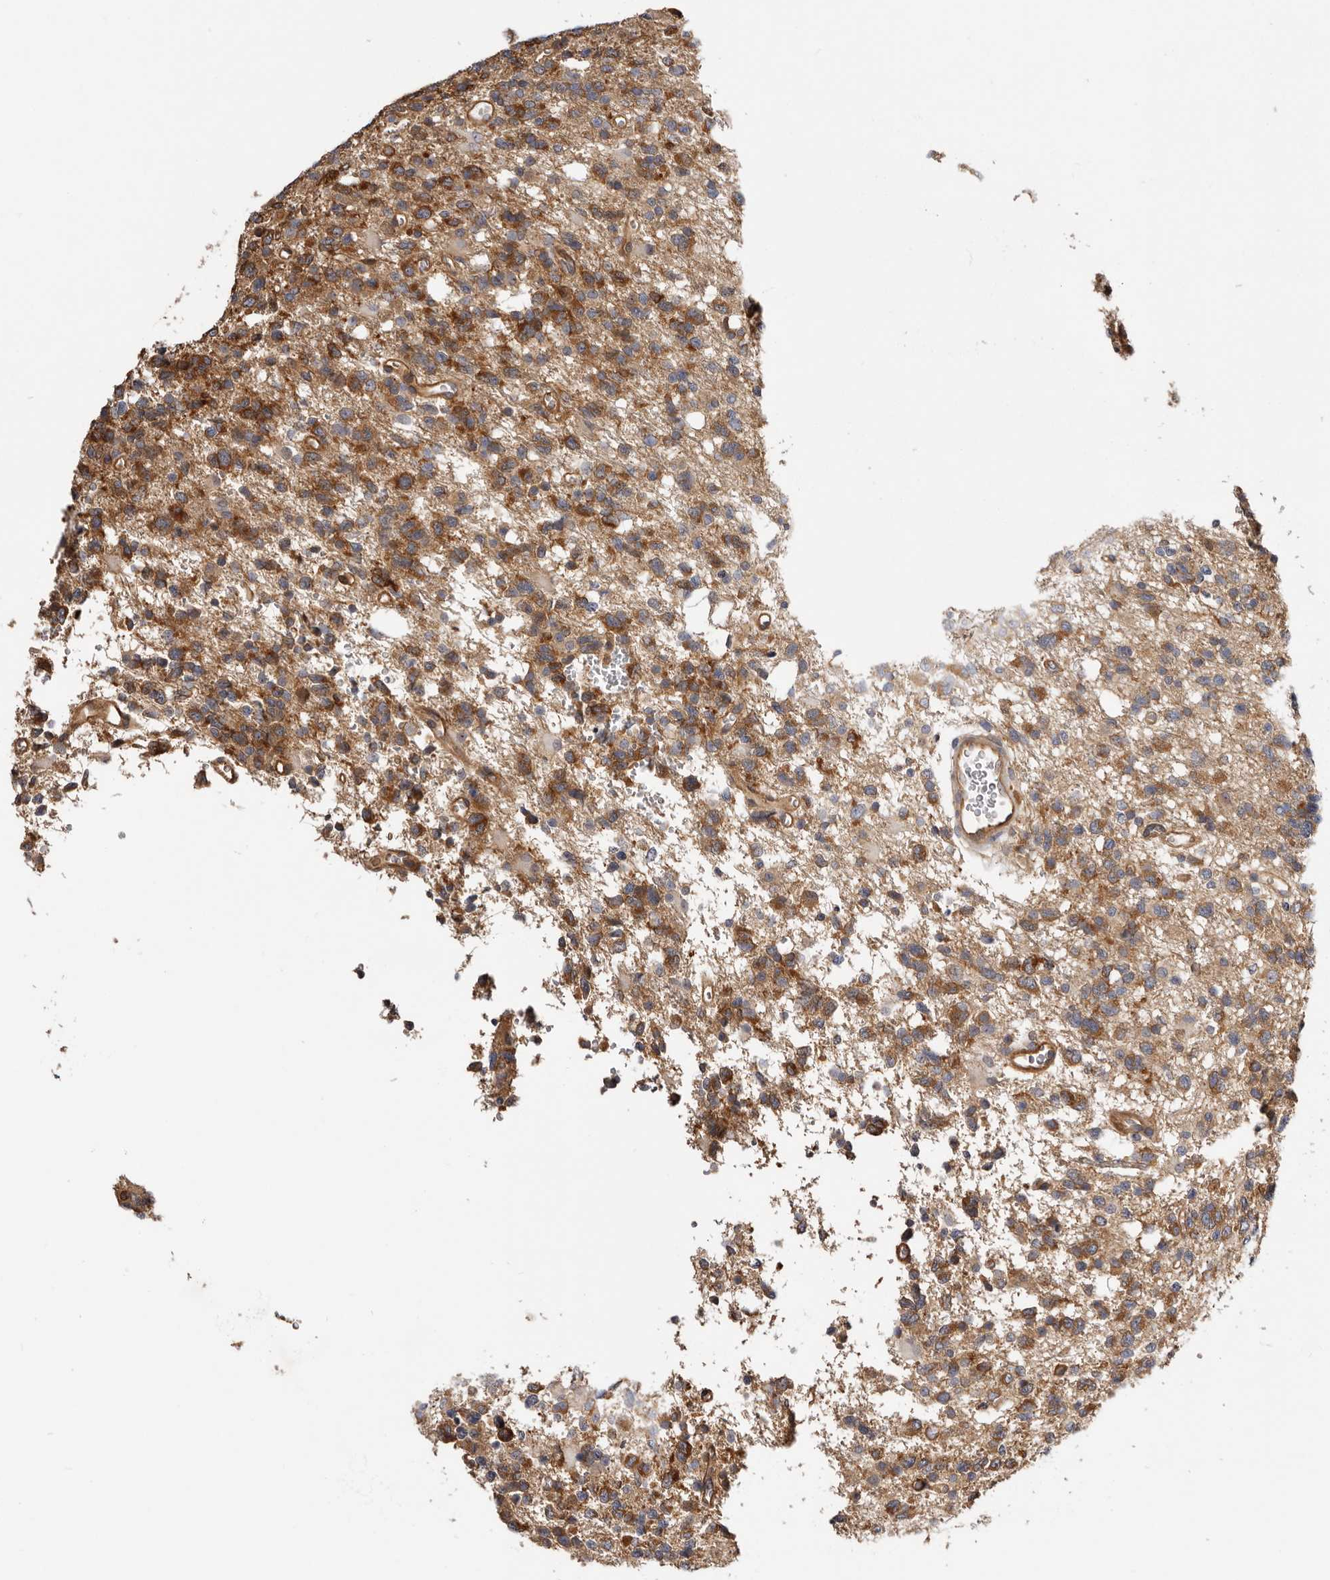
{"staining": {"intensity": "moderate", "quantity": ">75%", "location": "cytoplasmic/membranous"}, "tissue": "glioma", "cell_type": "Tumor cells", "image_type": "cancer", "snomed": [{"axis": "morphology", "description": "Glioma, malignant, High grade"}, {"axis": "topography", "description": "Brain"}], "caption": "Malignant glioma (high-grade) stained with a brown dye reveals moderate cytoplasmic/membranous positive positivity in approximately >75% of tumor cells.", "gene": "PANK4", "patient": {"sex": "female", "age": 62}}